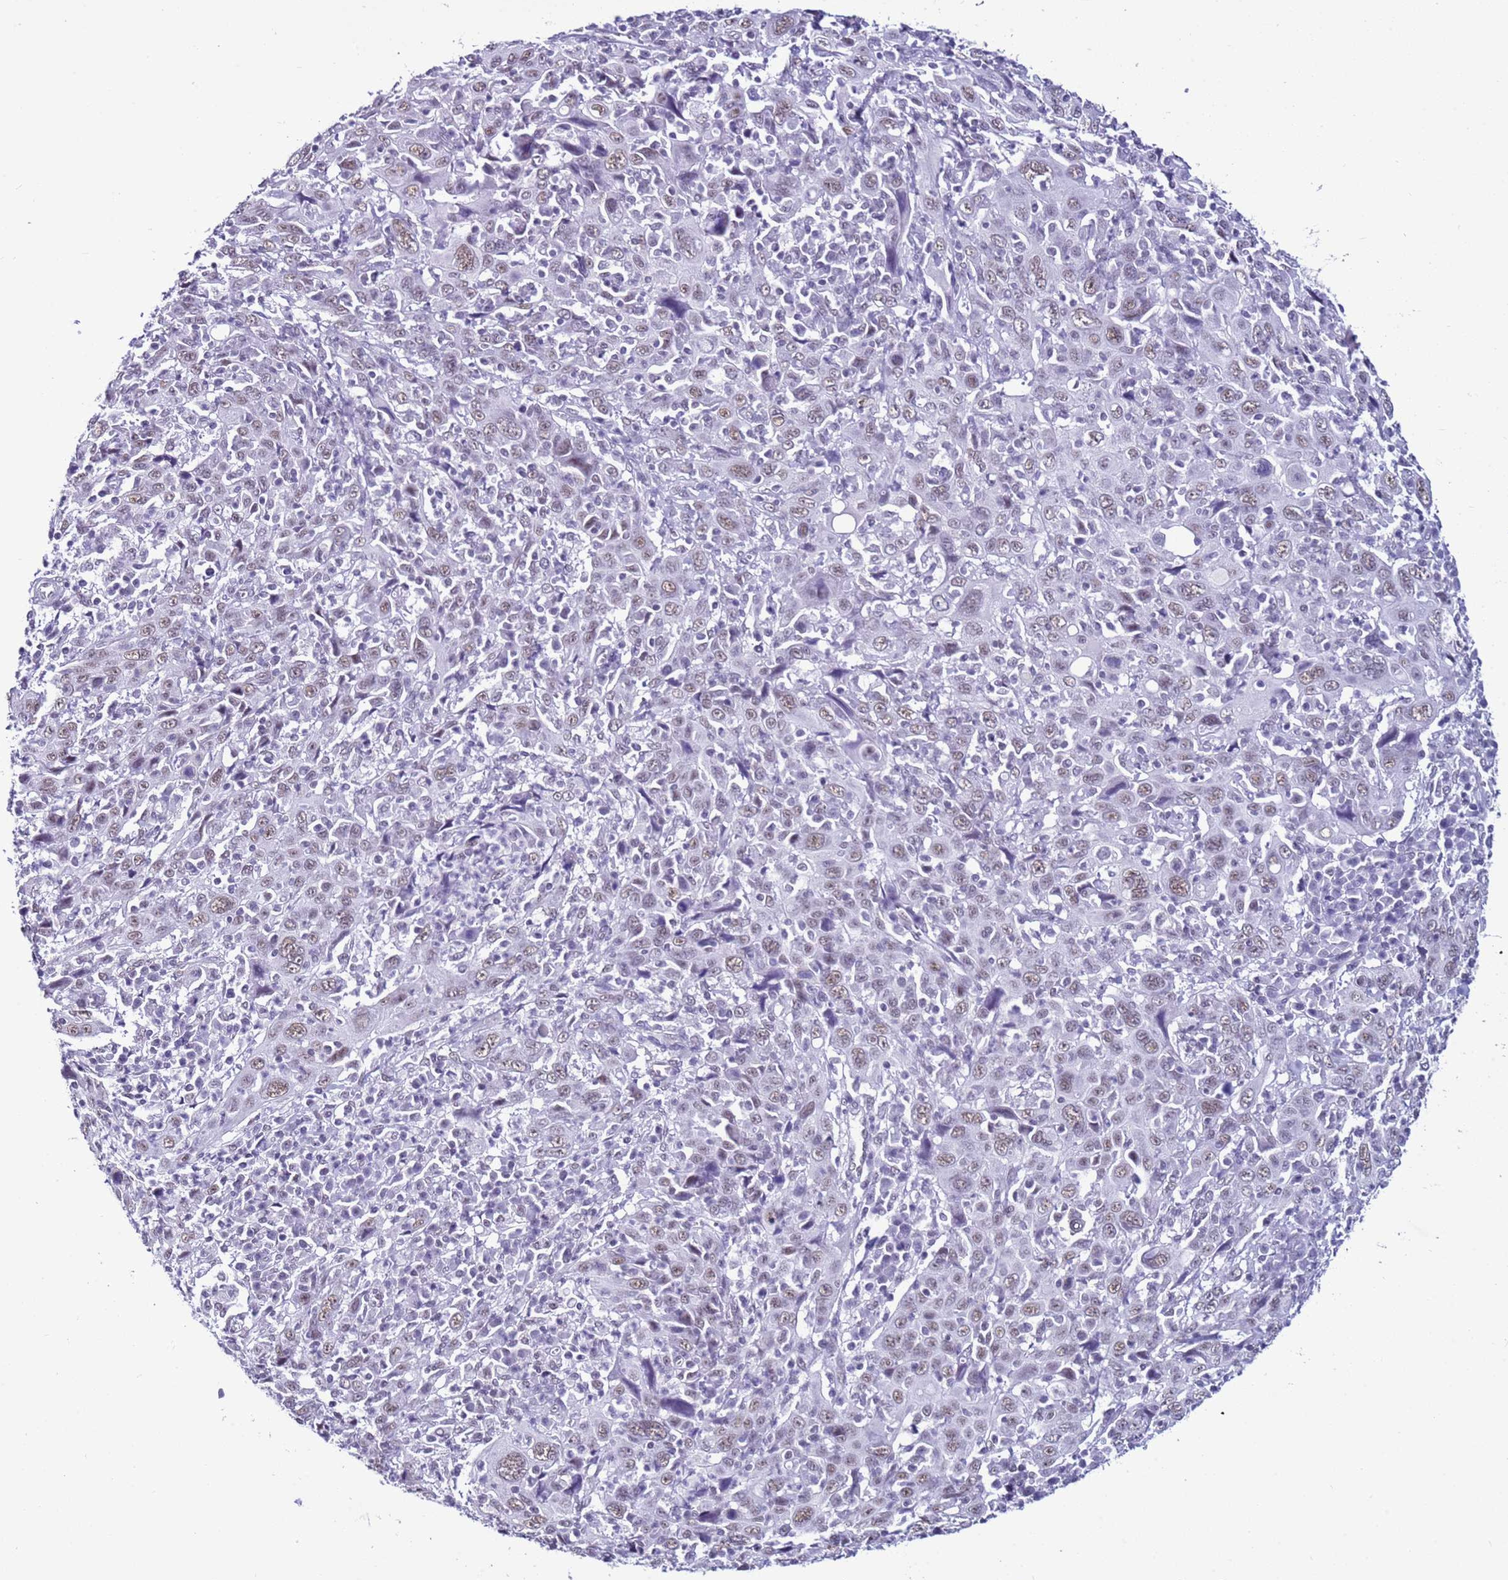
{"staining": {"intensity": "weak", "quantity": ">75%", "location": "nuclear"}, "tissue": "cervical cancer", "cell_type": "Tumor cells", "image_type": "cancer", "snomed": [{"axis": "morphology", "description": "Squamous cell carcinoma, NOS"}, {"axis": "topography", "description": "Cervix"}], "caption": "IHC of human cervical cancer reveals low levels of weak nuclear positivity in about >75% of tumor cells.", "gene": "DHX15", "patient": {"sex": "female", "age": 46}}